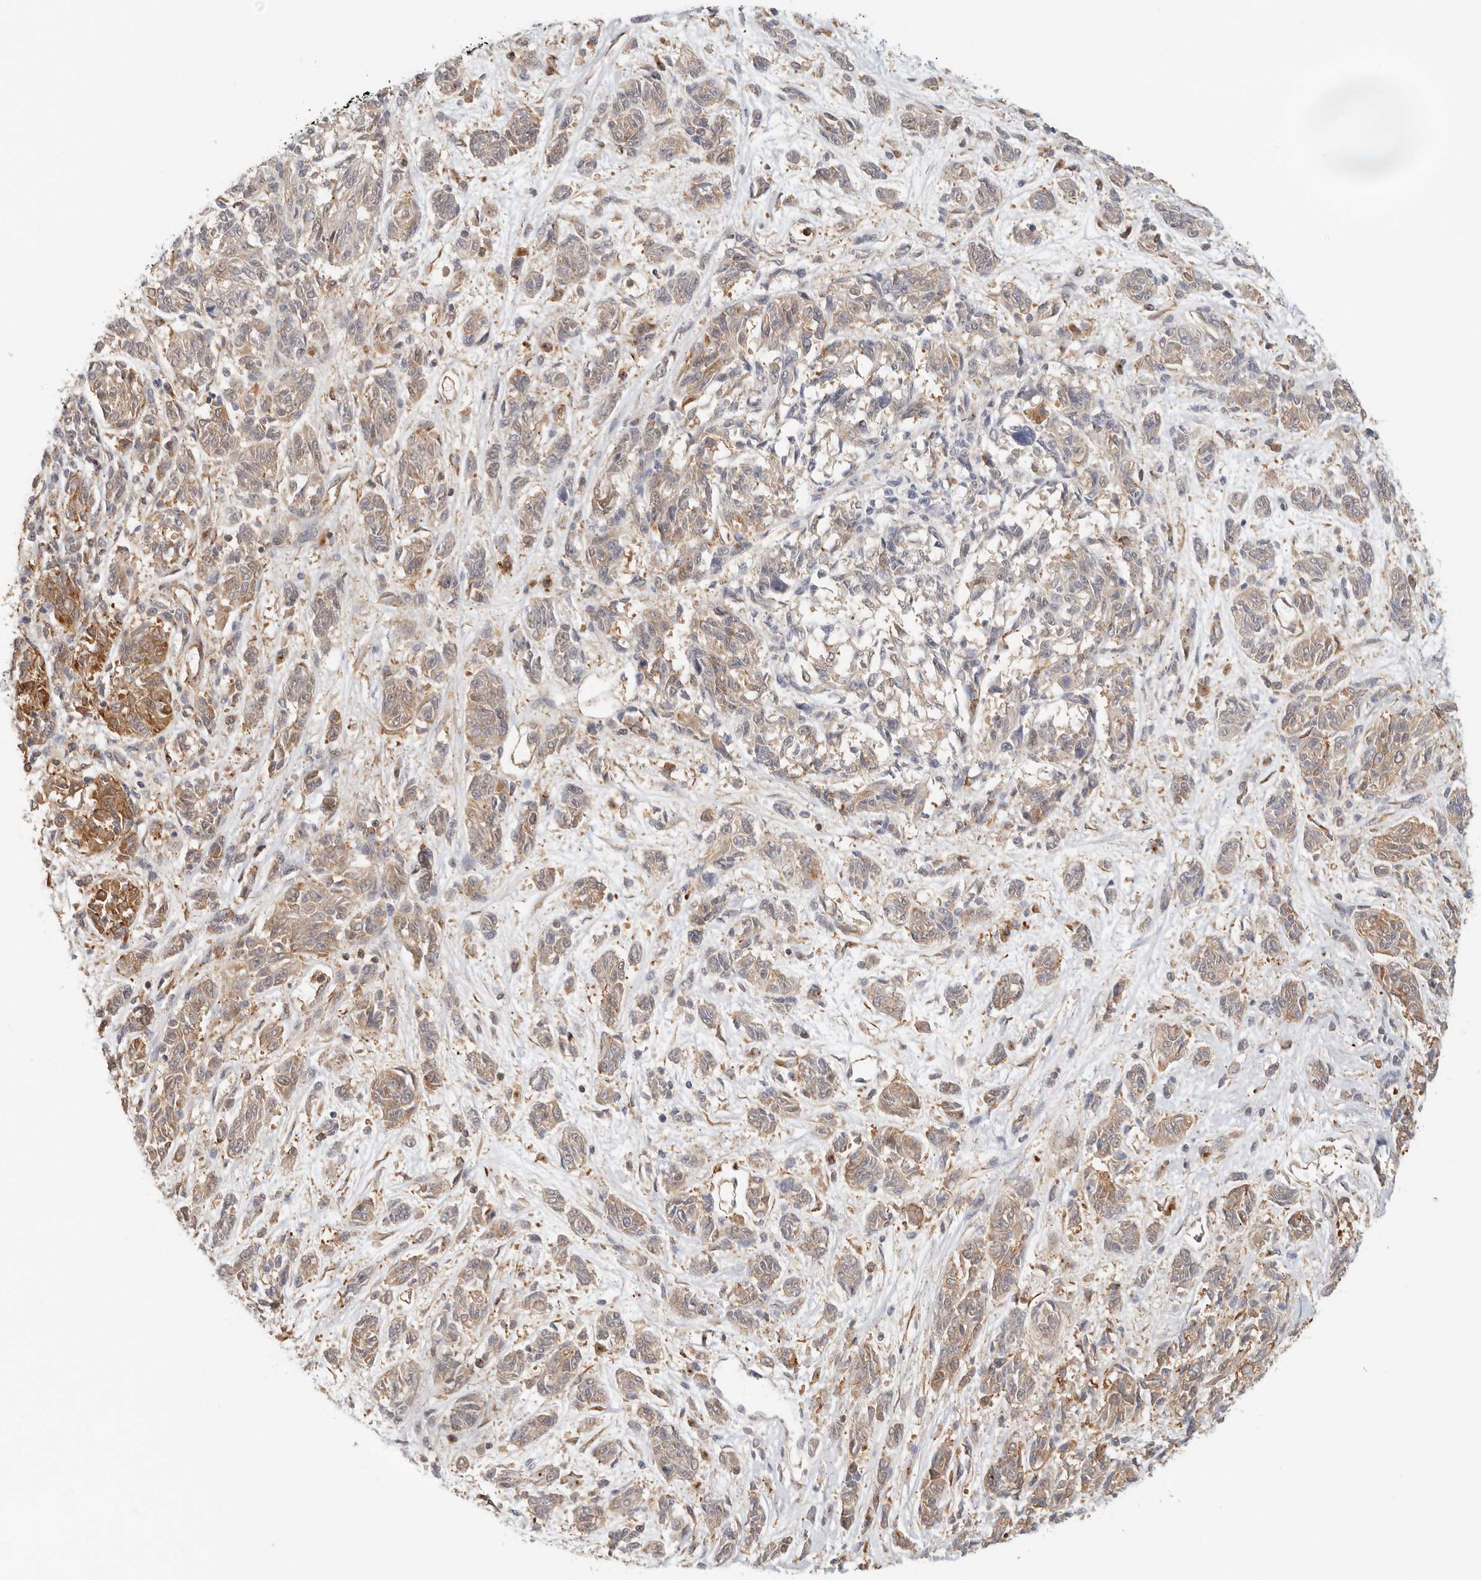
{"staining": {"intensity": "moderate", "quantity": "25%-75%", "location": "cytoplasmic/membranous"}, "tissue": "melanoma", "cell_type": "Tumor cells", "image_type": "cancer", "snomed": [{"axis": "morphology", "description": "Malignant melanoma, NOS"}, {"axis": "topography", "description": "Skin"}], "caption": "Brown immunohistochemical staining in human malignant melanoma displays moderate cytoplasmic/membranous expression in approximately 25%-75% of tumor cells.", "gene": "HEXD", "patient": {"sex": "male", "age": 53}}